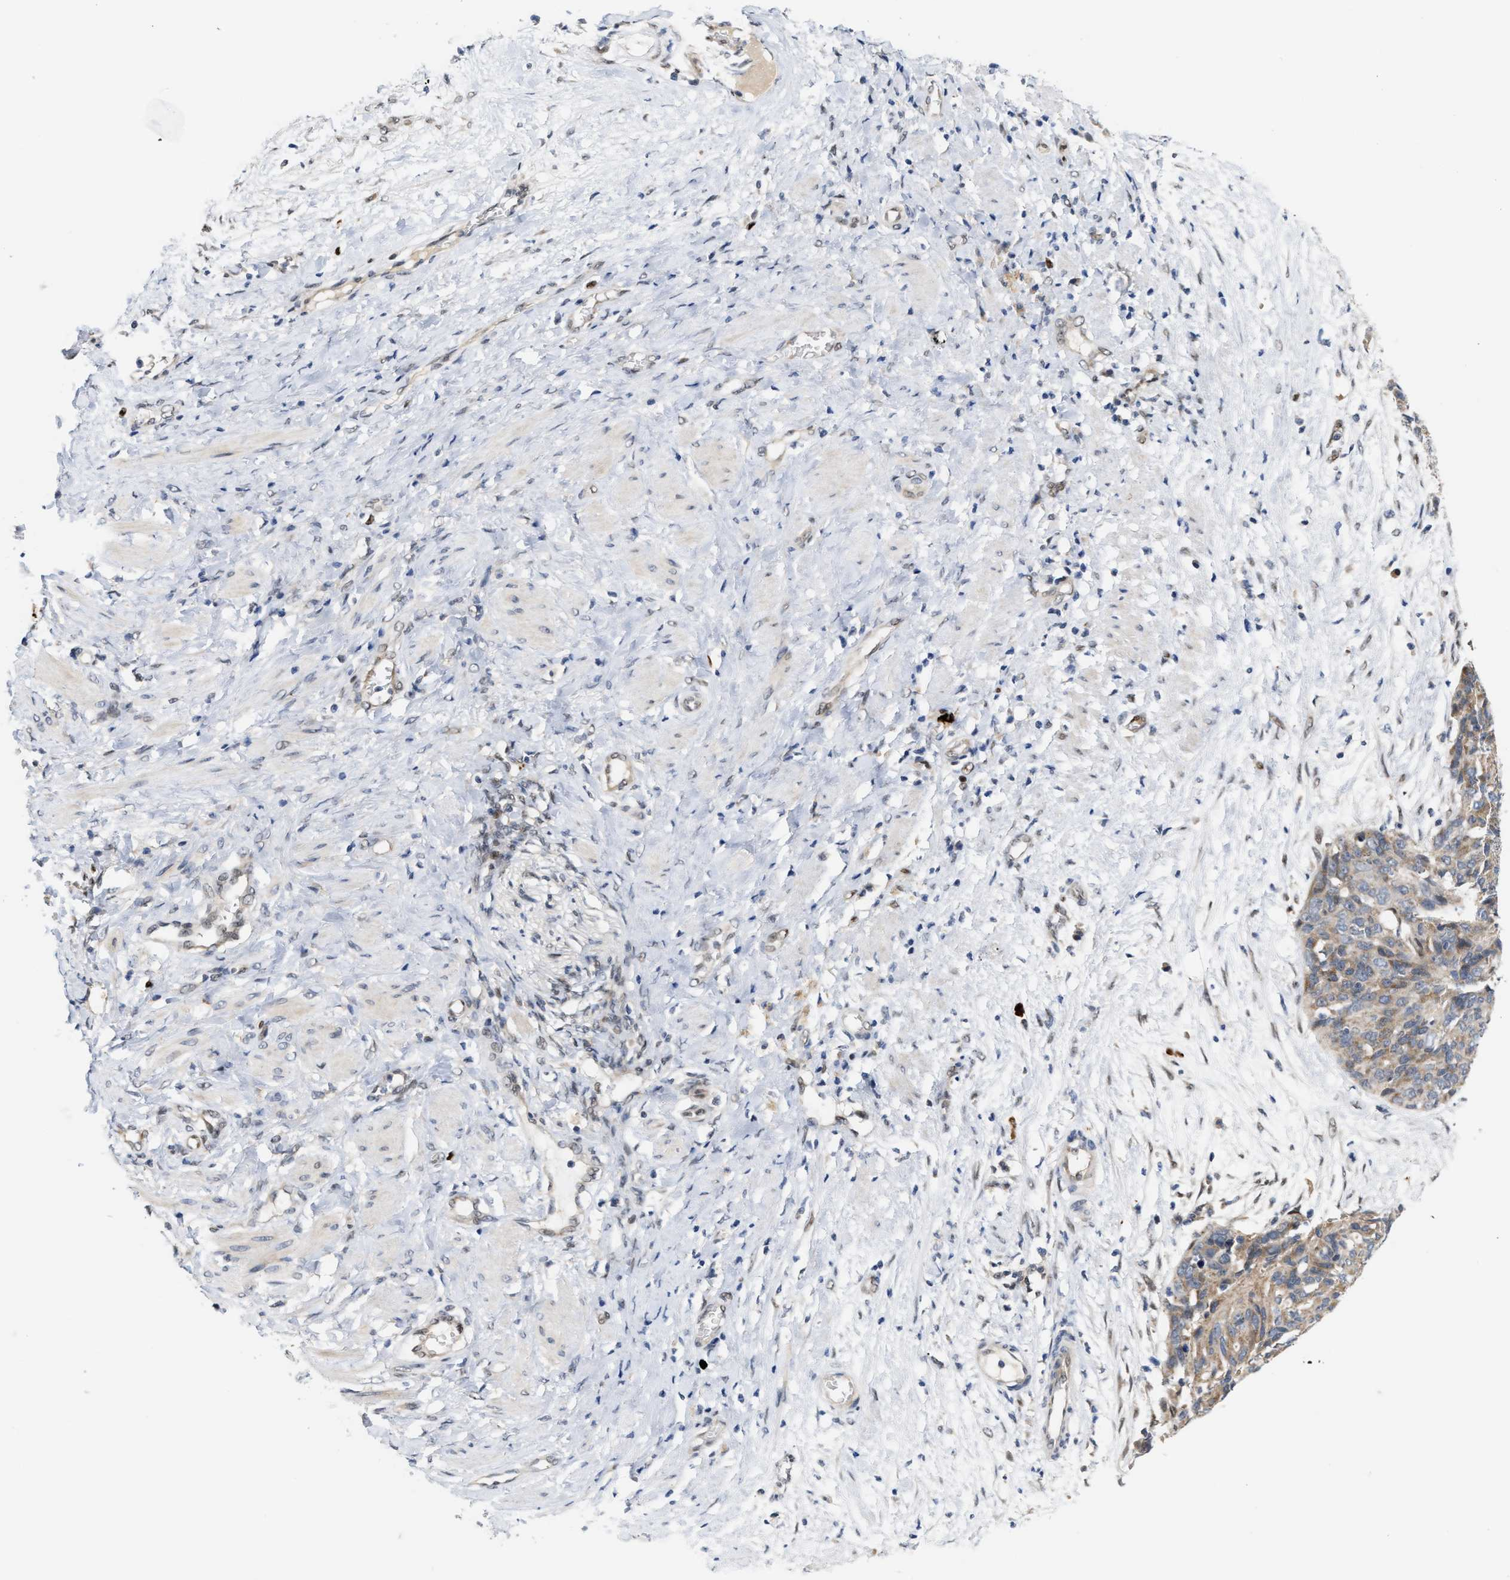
{"staining": {"intensity": "moderate", "quantity": "<25%", "location": "cytoplasmic/membranous"}, "tissue": "ovarian cancer", "cell_type": "Tumor cells", "image_type": "cancer", "snomed": [{"axis": "morphology", "description": "Carcinoma, endometroid"}, {"axis": "topography", "description": "Ovary"}], "caption": "Ovarian endometroid carcinoma tissue demonstrates moderate cytoplasmic/membranous positivity in about <25% of tumor cells, visualized by immunohistochemistry.", "gene": "TCF4", "patient": {"sex": "female", "age": 60}}